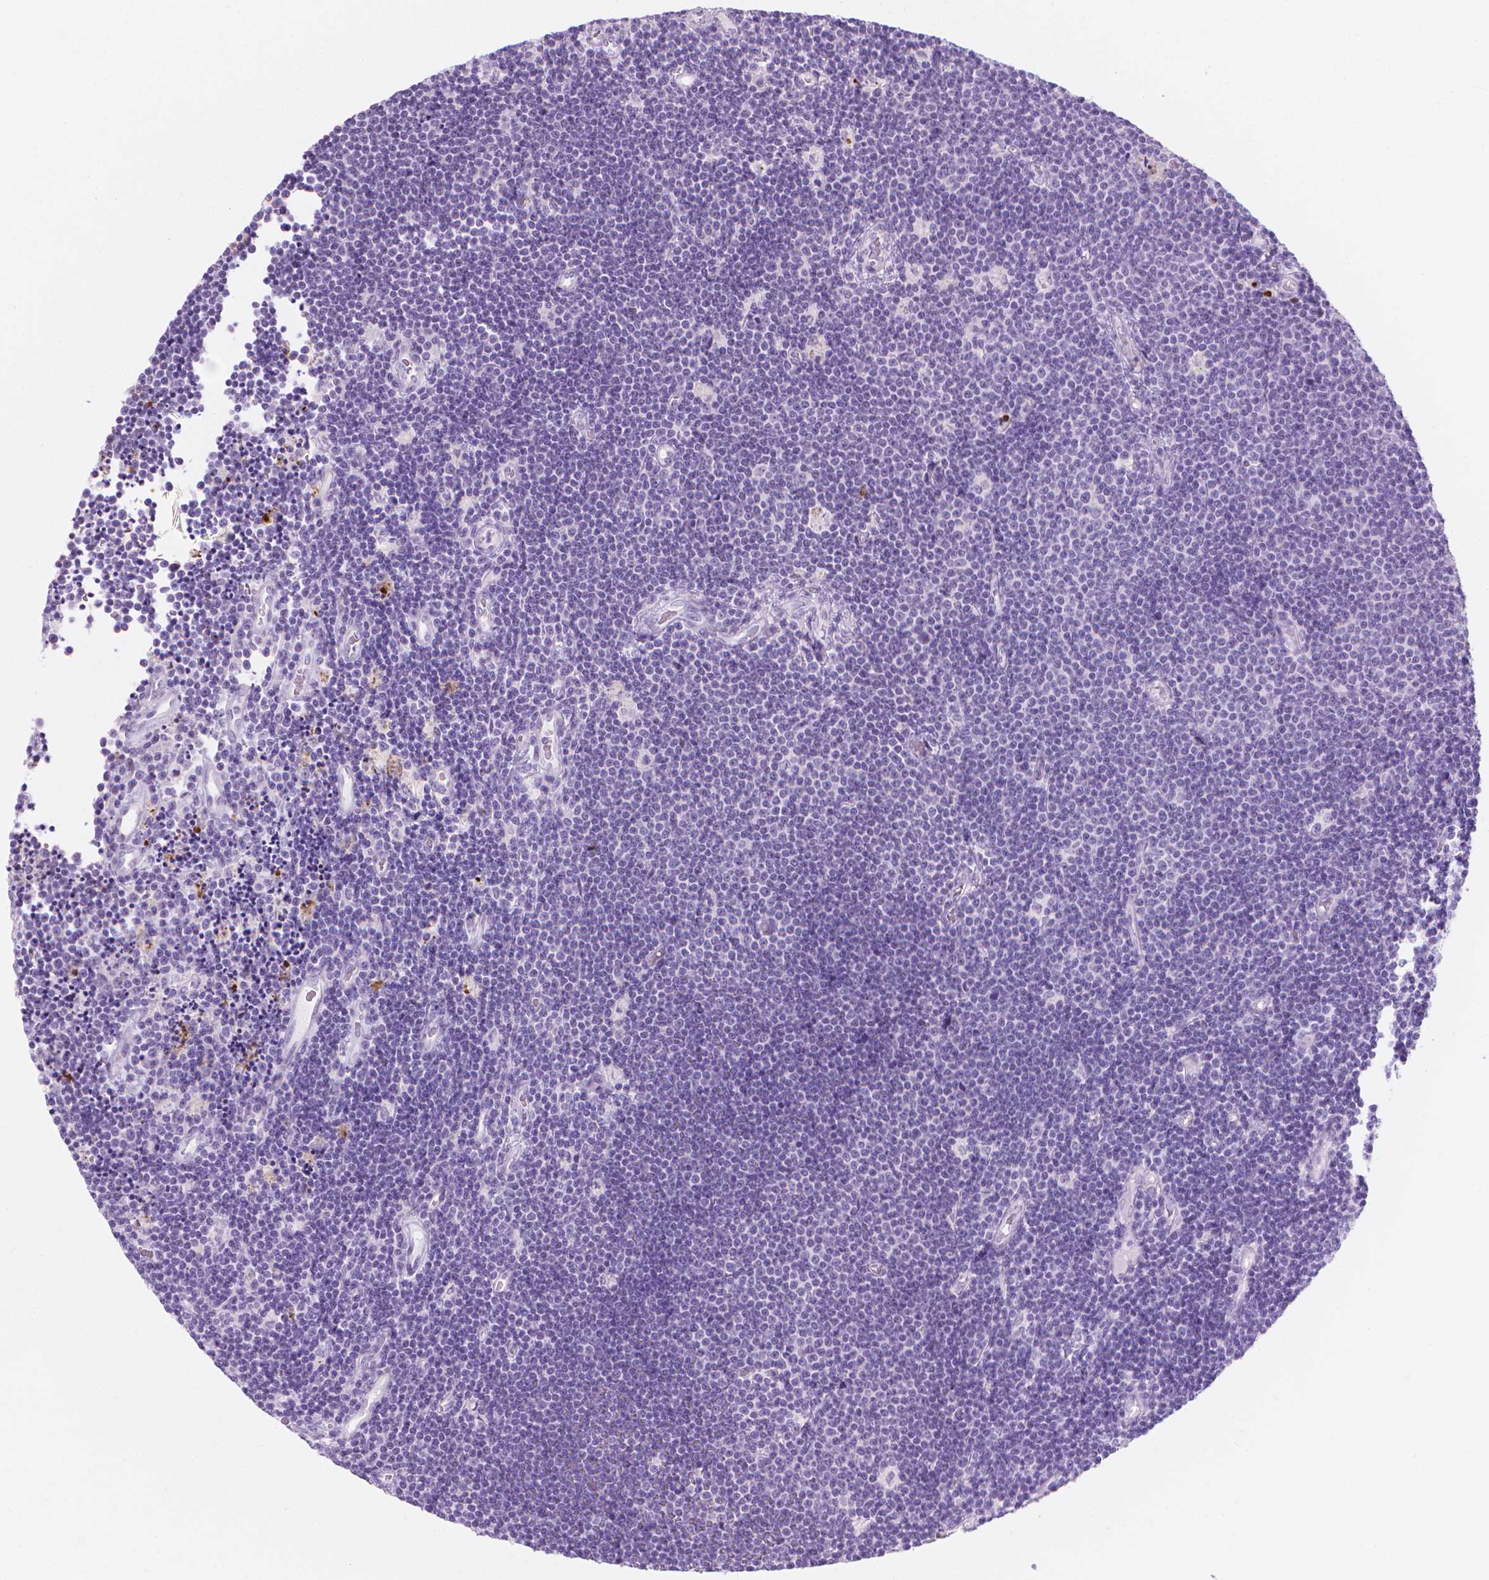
{"staining": {"intensity": "negative", "quantity": "none", "location": "none"}, "tissue": "lymphoma", "cell_type": "Tumor cells", "image_type": "cancer", "snomed": [{"axis": "morphology", "description": "Malignant lymphoma, non-Hodgkin's type, Low grade"}, {"axis": "topography", "description": "Brain"}], "caption": "The immunohistochemistry photomicrograph has no significant positivity in tumor cells of lymphoma tissue. (IHC, brightfield microscopy, high magnification).", "gene": "CFAP52", "patient": {"sex": "female", "age": 66}}